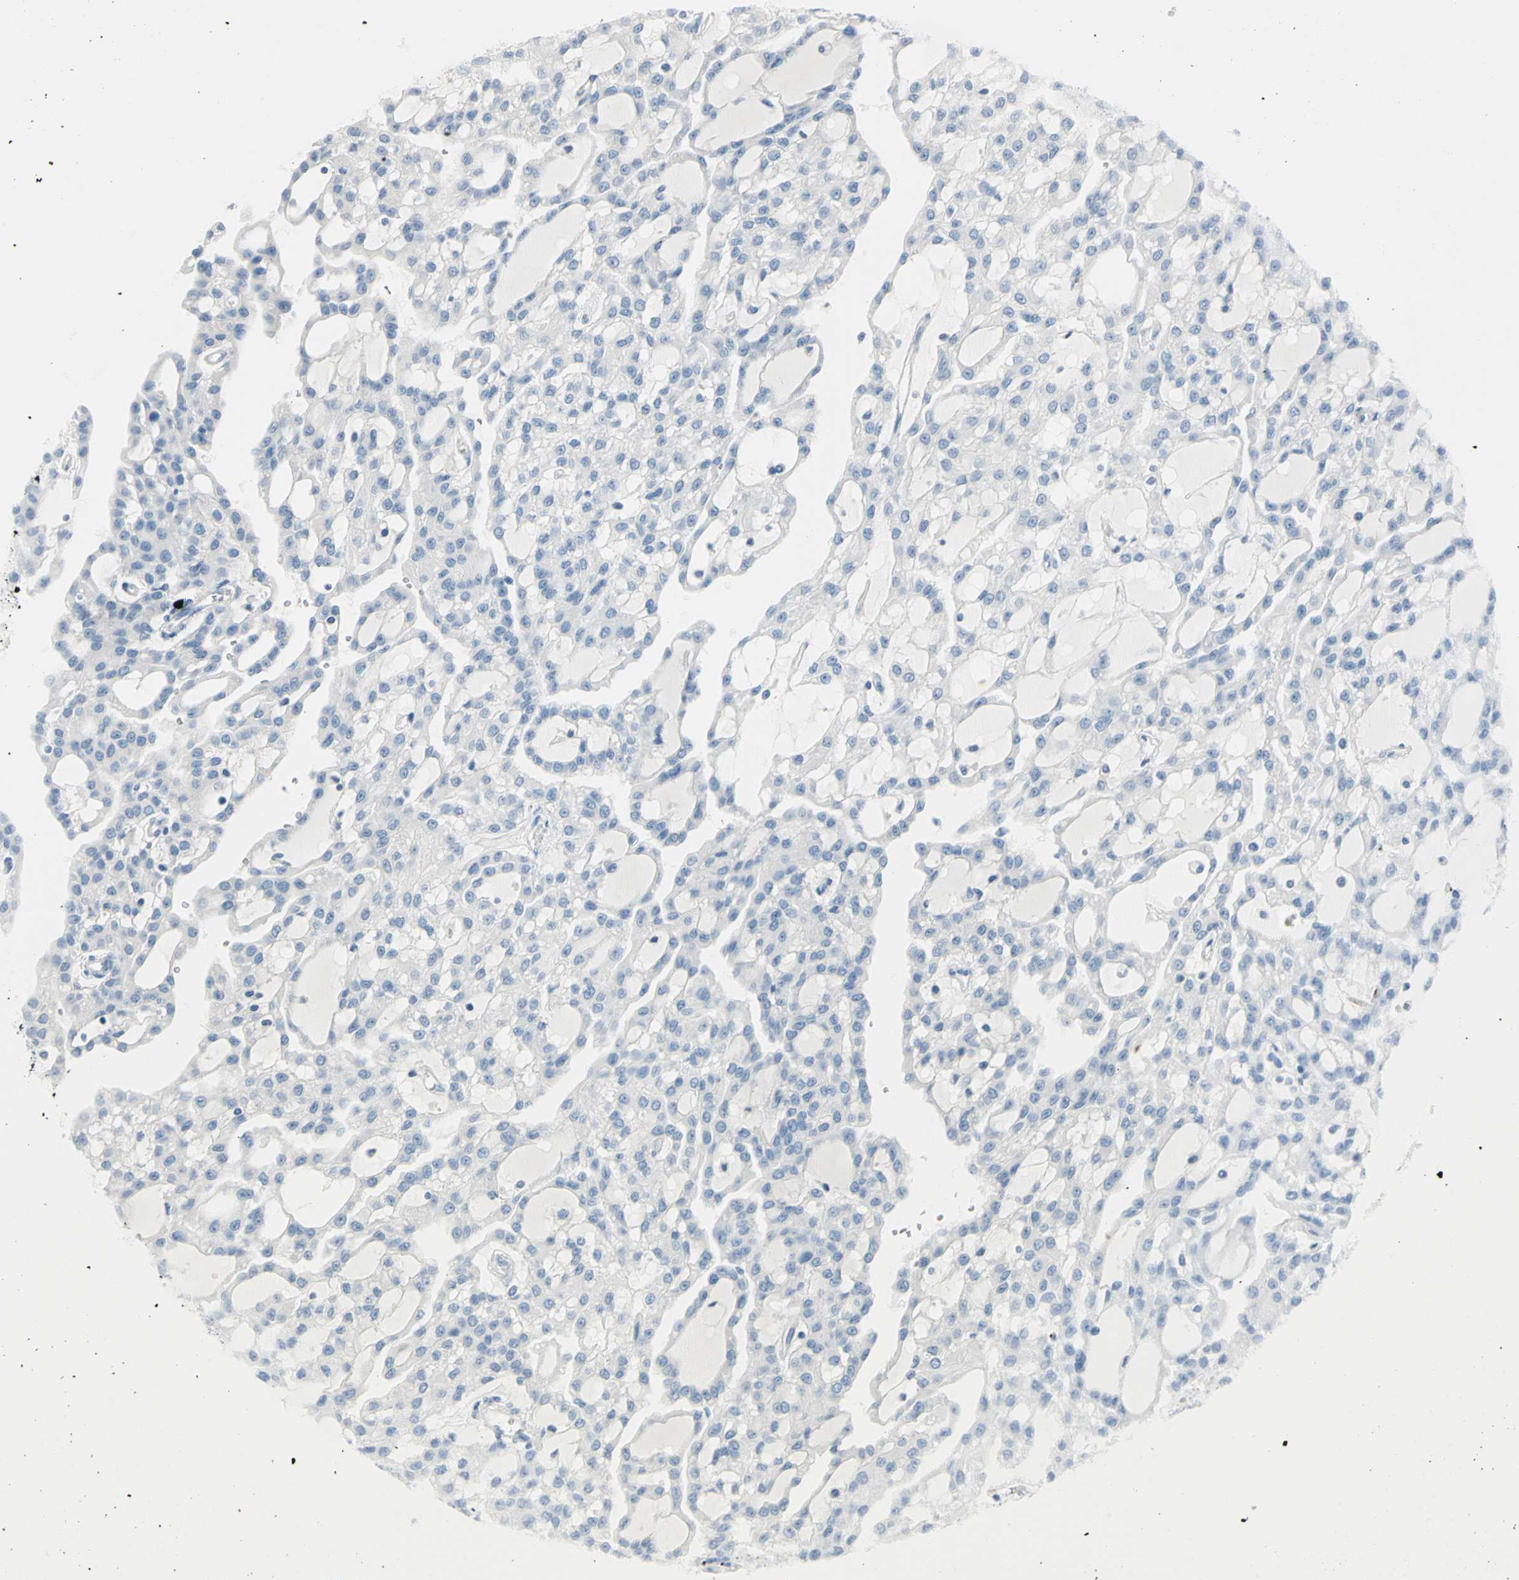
{"staining": {"intensity": "negative", "quantity": "none", "location": "none"}, "tissue": "renal cancer", "cell_type": "Tumor cells", "image_type": "cancer", "snomed": [{"axis": "morphology", "description": "Adenocarcinoma, NOS"}, {"axis": "topography", "description": "Kidney"}], "caption": "The photomicrograph displays no staining of tumor cells in adenocarcinoma (renal).", "gene": "ALOX15", "patient": {"sex": "male", "age": 63}}